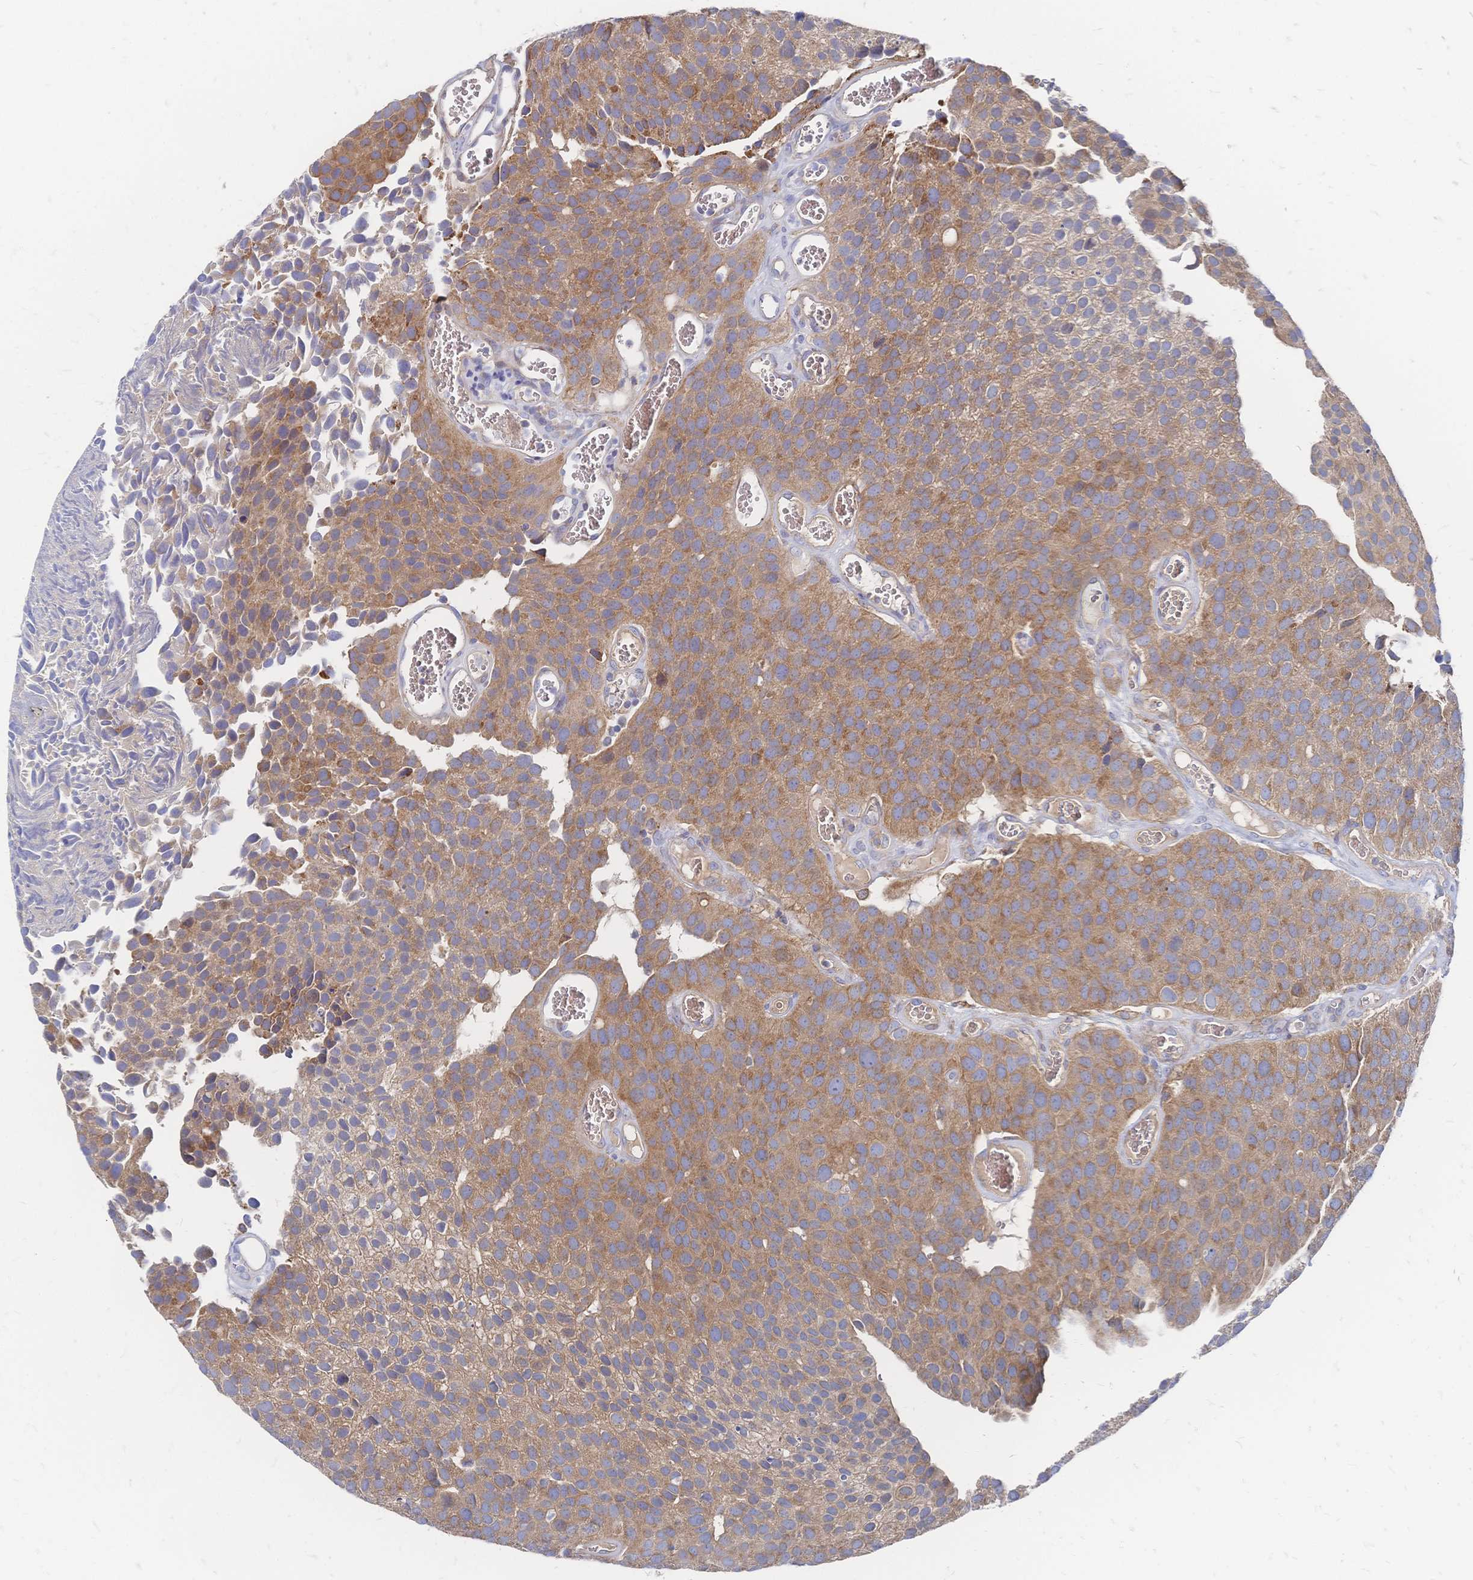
{"staining": {"intensity": "moderate", "quantity": ">75%", "location": "cytoplasmic/membranous"}, "tissue": "urothelial cancer", "cell_type": "Tumor cells", "image_type": "cancer", "snomed": [{"axis": "morphology", "description": "Urothelial carcinoma, Low grade"}, {"axis": "topography", "description": "Urinary bladder"}], "caption": "Urothelial cancer stained with DAB (3,3'-diaminobenzidine) immunohistochemistry (IHC) exhibits medium levels of moderate cytoplasmic/membranous staining in approximately >75% of tumor cells. The protein of interest is shown in brown color, while the nuclei are stained blue.", "gene": "SORBS1", "patient": {"sex": "female", "age": 69}}